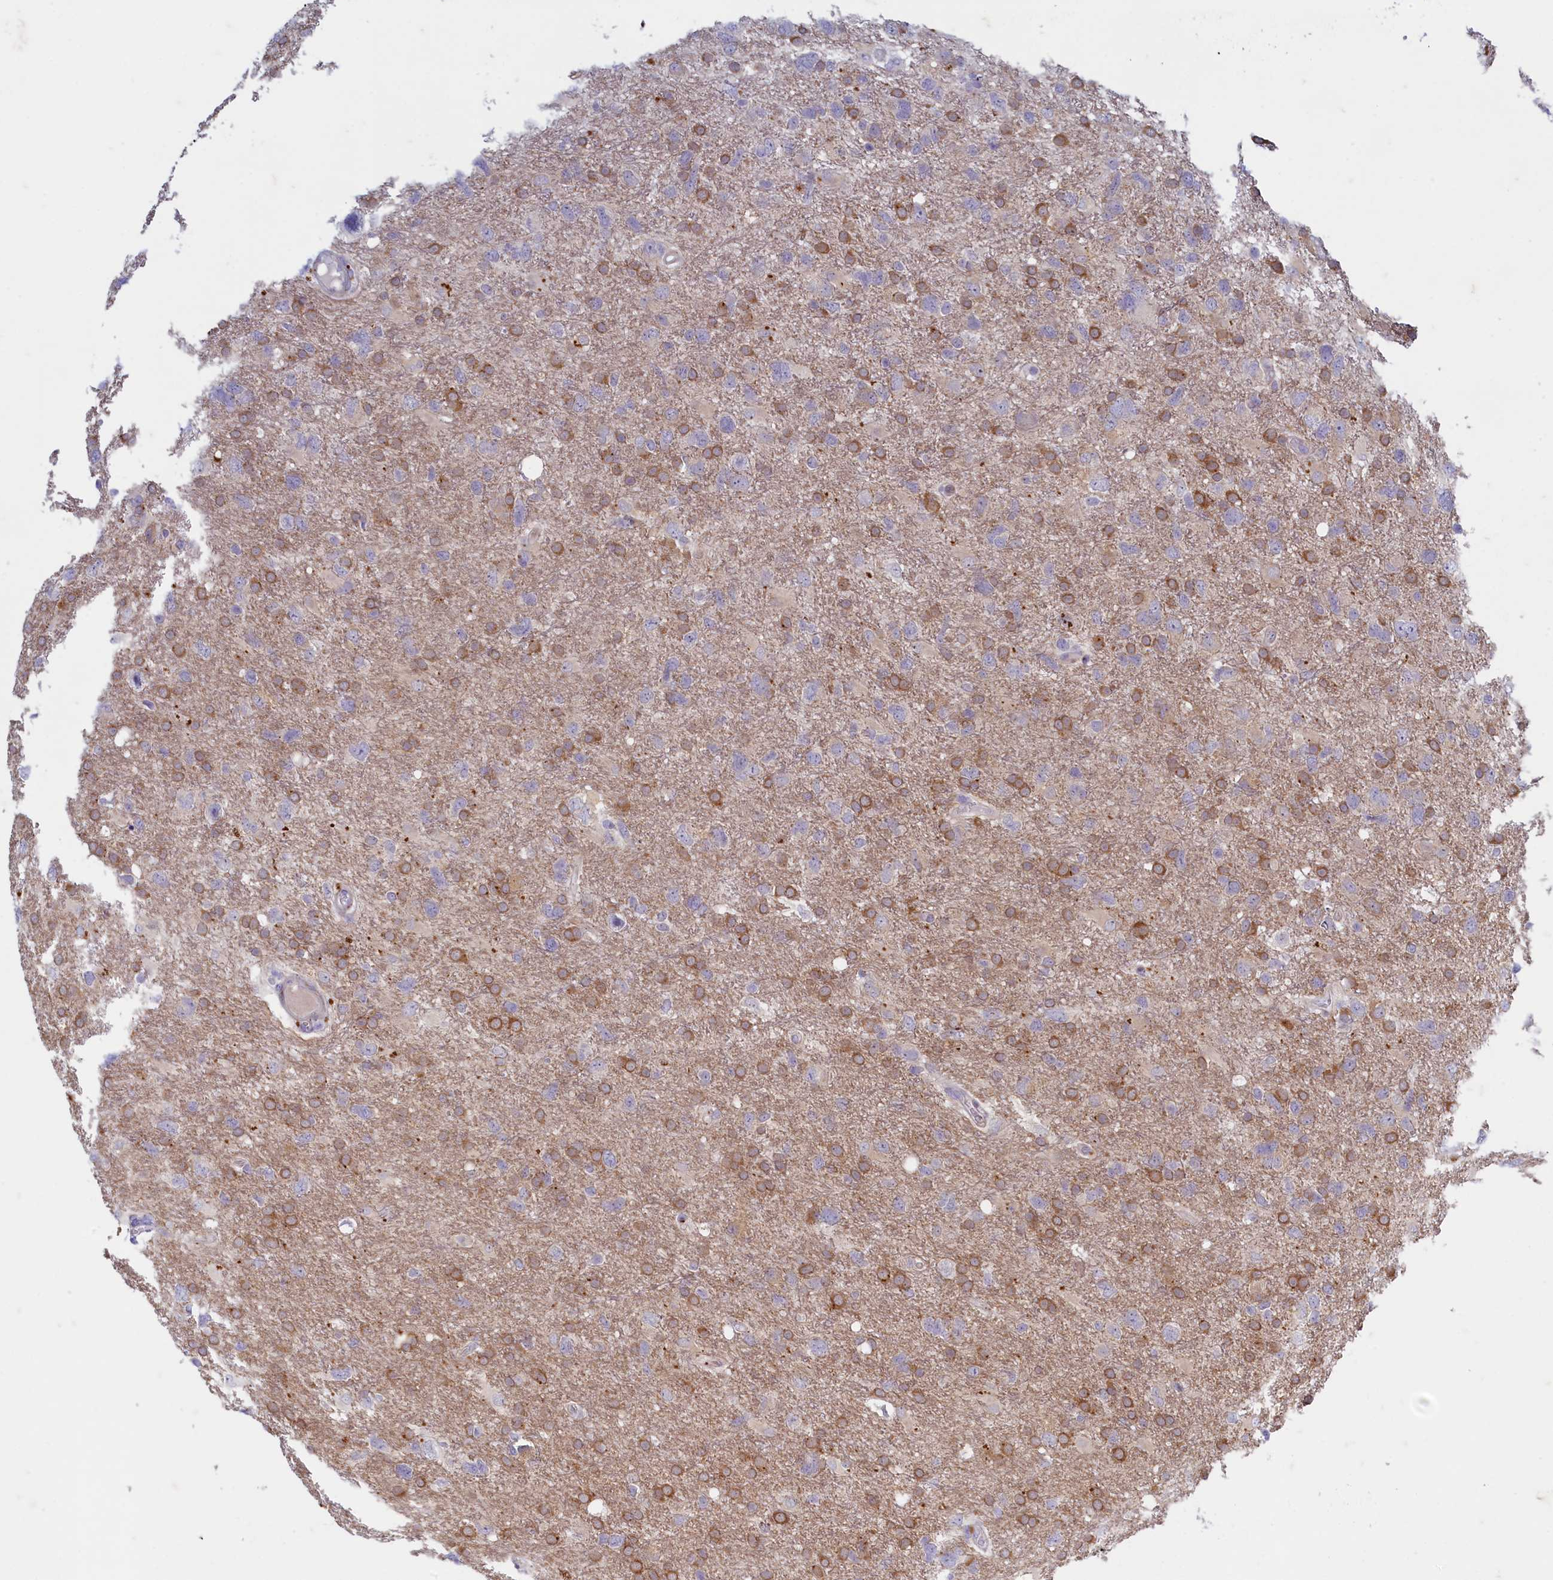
{"staining": {"intensity": "moderate", "quantity": "25%-75%", "location": "cytoplasmic/membranous"}, "tissue": "glioma", "cell_type": "Tumor cells", "image_type": "cancer", "snomed": [{"axis": "morphology", "description": "Glioma, malignant, High grade"}, {"axis": "topography", "description": "Brain"}], "caption": "Immunohistochemical staining of glioma reveals medium levels of moderate cytoplasmic/membranous expression in about 25%-75% of tumor cells.", "gene": "MAP1LC3A", "patient": {"sex": "male", "age": 61}}